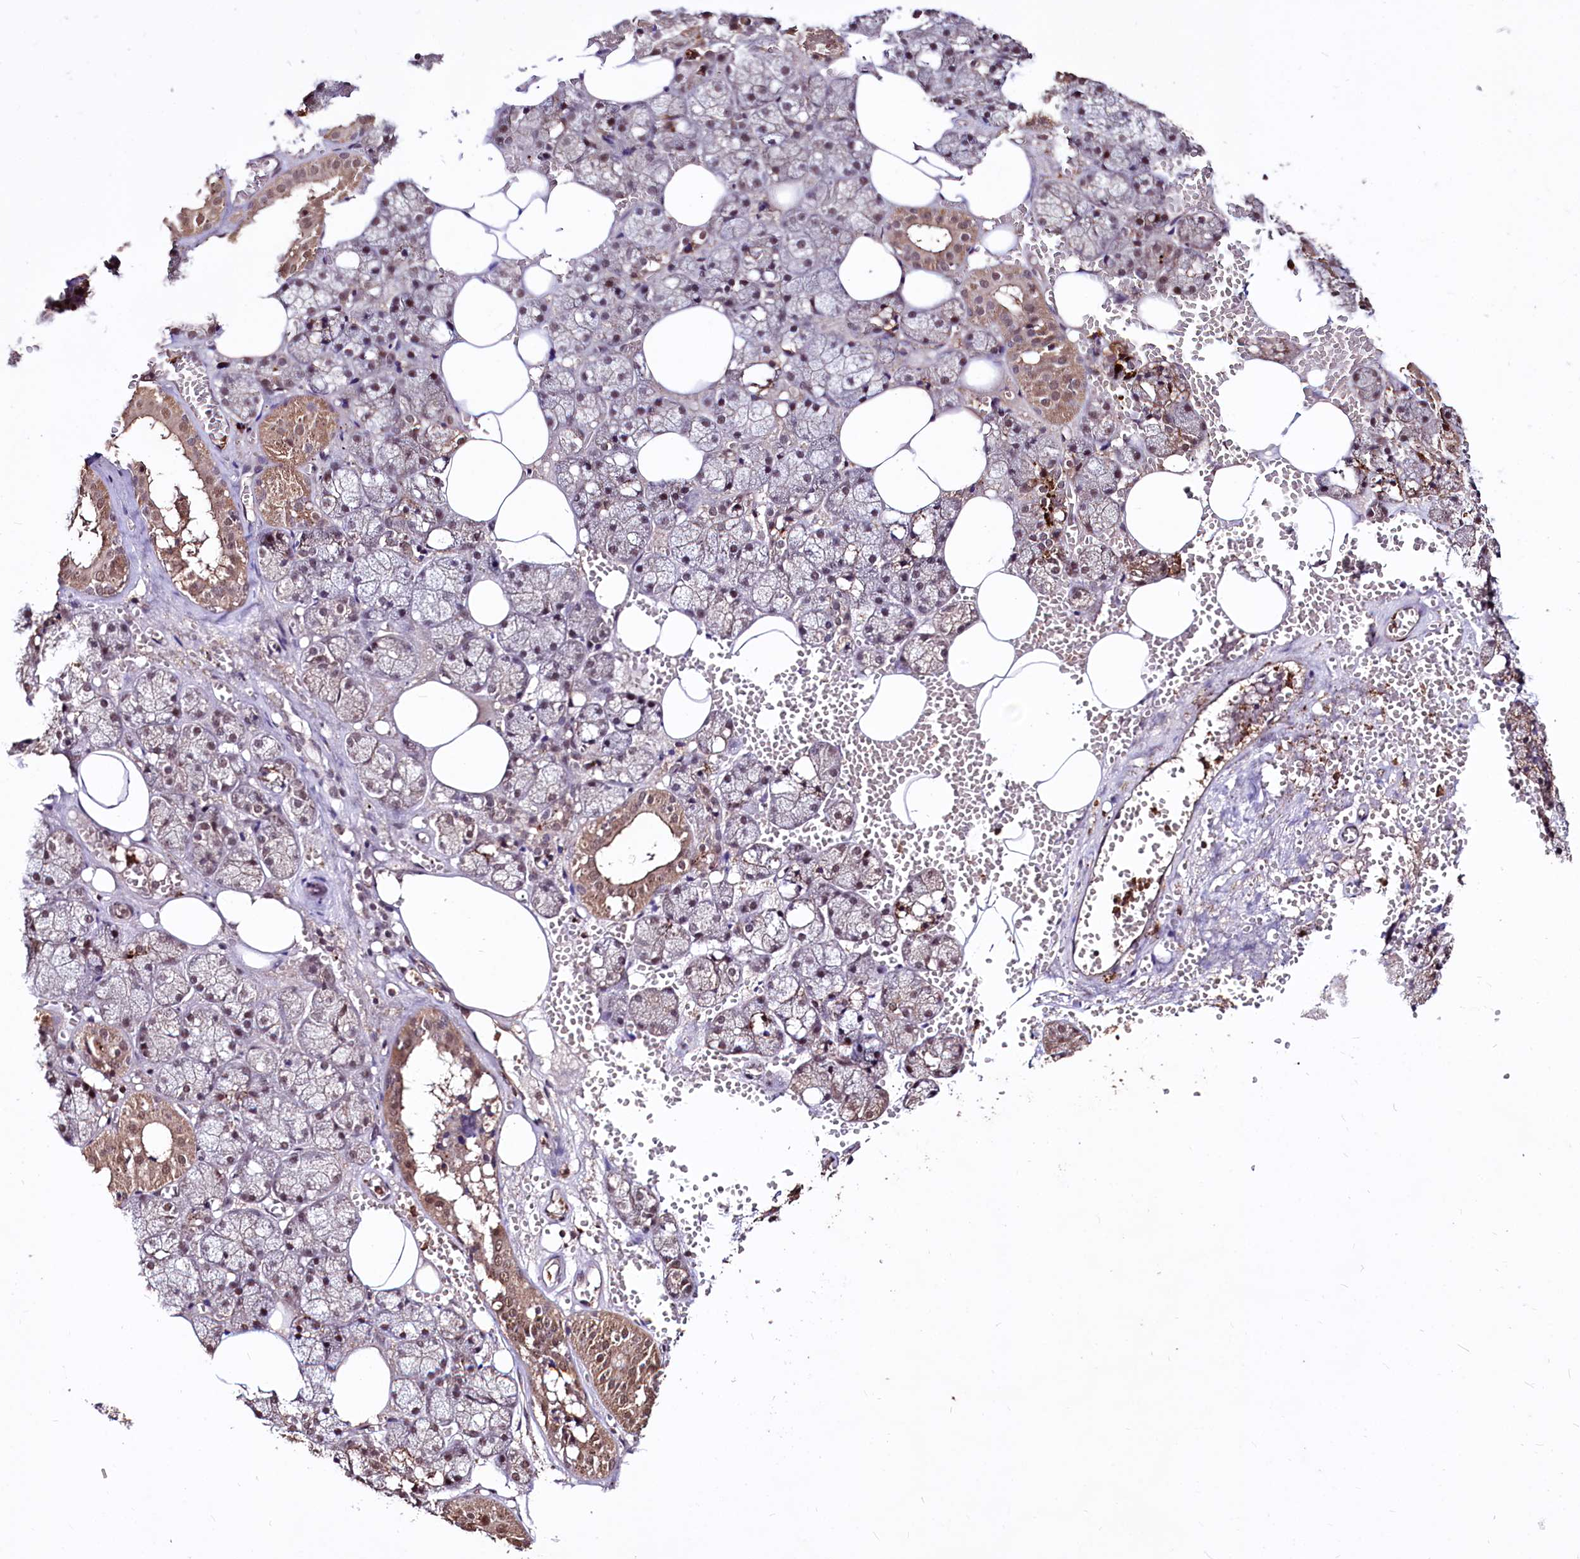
{"staining": {"intensity": "moderate", "quantity": "<25%", "location": "cytoplasmic/membranous"}, "tissue": "salivary gland", "cell_type": "Glandular cells", "image_type": "normal", "snomed": [{"axis": "morphology", "description": "Normal tissue, NOS"}, {"axis": "topography", "description": "Salivary gland"}], "caption": "Normal salivary gland was stained to show a protein in brown. There is low levels of moderate cytoplasmic/membranous expression in approximately <25% of glandular cells. Nuclei are stained in blue.", "gene": "KLRB1", "patient": {"sex": "male", "age": 62}}